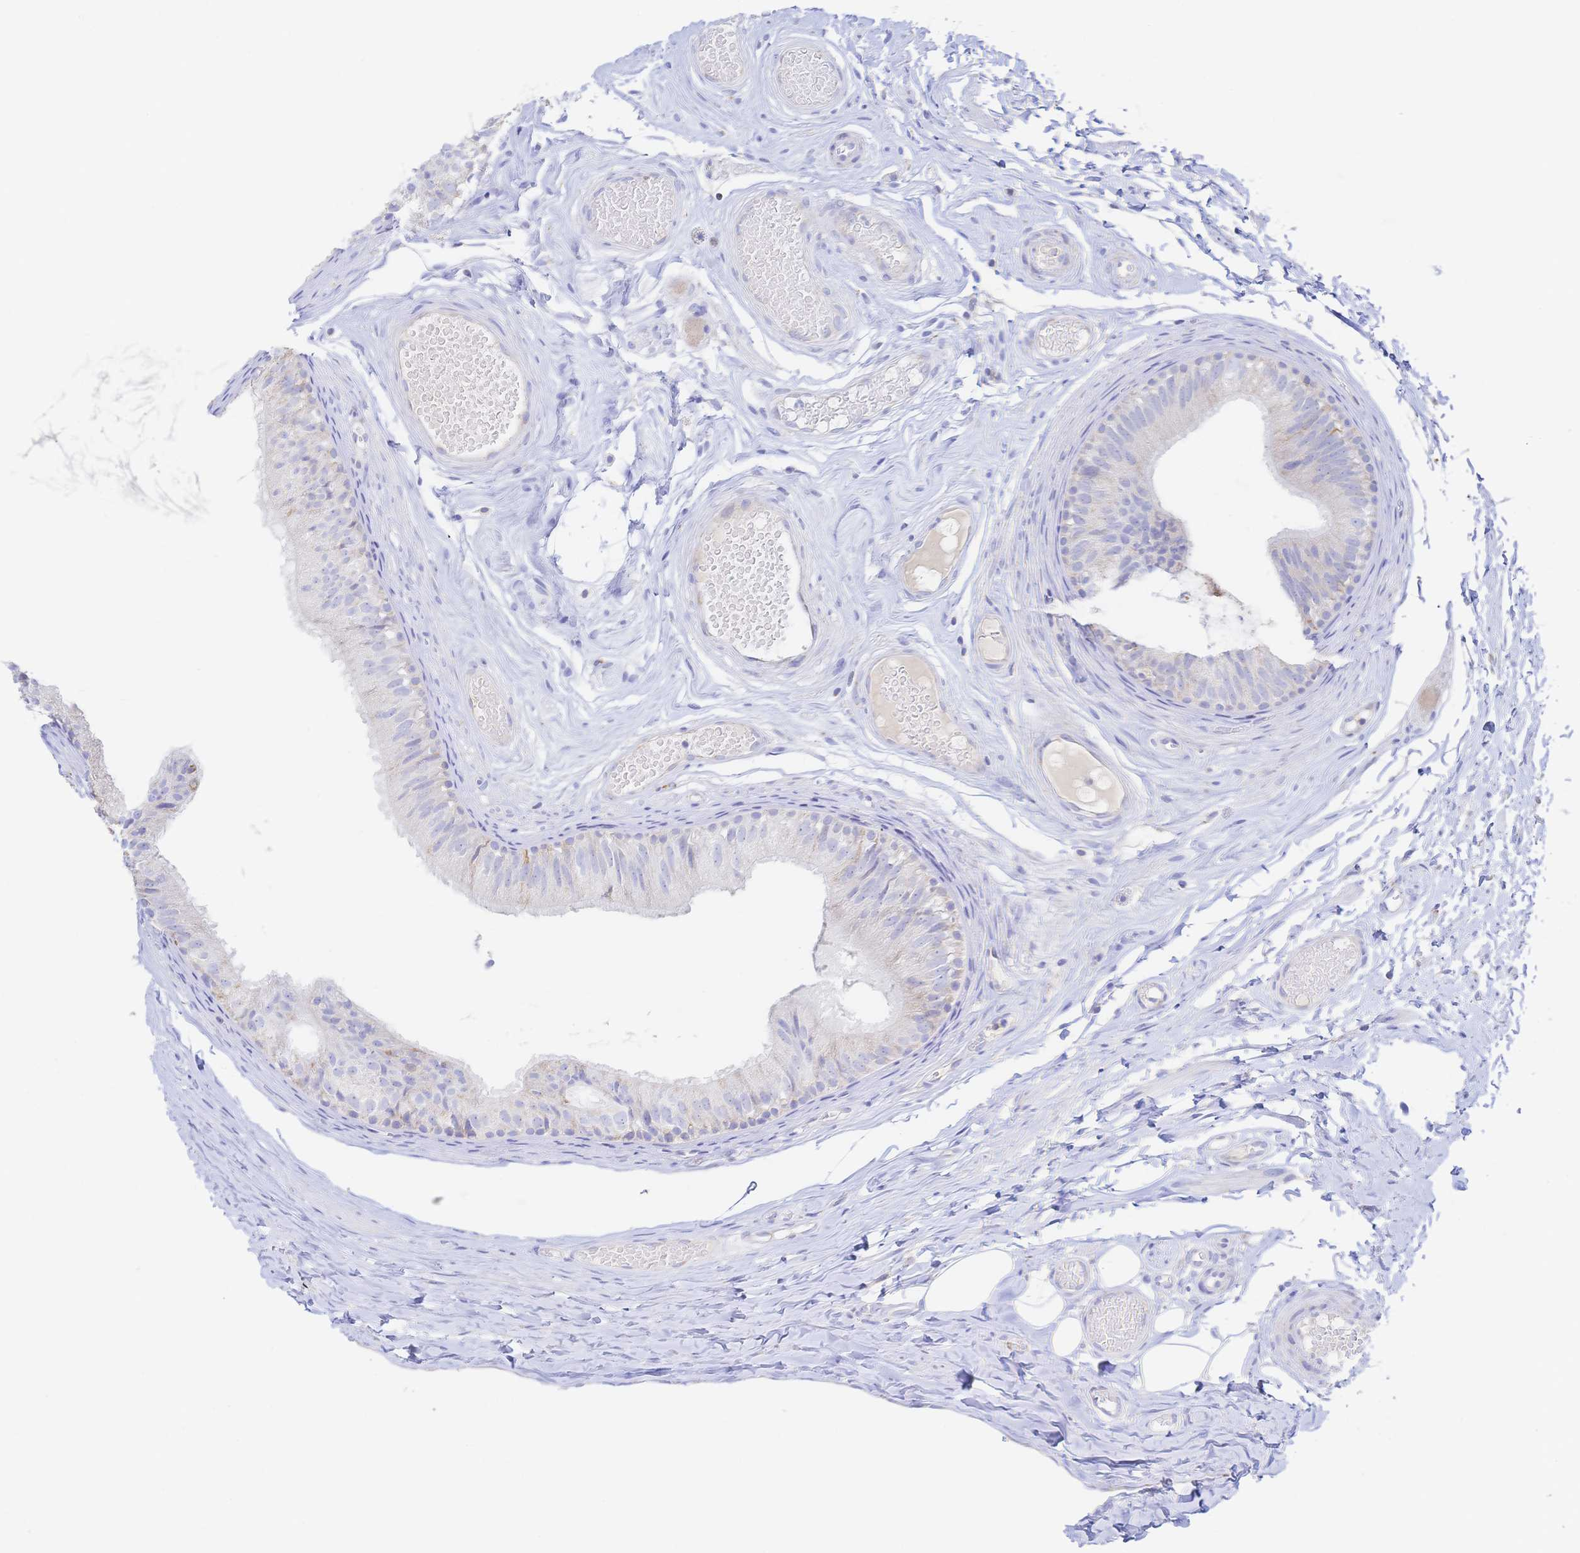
{"staining": {"intensity": "moderate", "quantity": "<25%", "location": "cytoplasmic/membranous"}, "tissue": "epididymis", "cell_type": "Glandular cells", "image_type": "normal", "snomed": [{"axis": "morphology", "description": "Normal tissue, NOS"}, {"axis": "morphology", "description": "Seminoma, NOS"}, {"axis": "topography", "description": "Testis"}, {"axis": "topography", "description": "Epididymis"}], "caption": "Immunohistochemical staining of unremarkable human epididymis reveals <25% levels of moderate cytoplasmic/membranous protein positivity in about <25% of glandular cells. The protein is stained brown, and the nuclei are stained in blue (DAB (3,3'-diaminobenzidine) IHC with brightfield microscopy, high magnification).", "gene": "SYNGR4", "patient": {"sex": "male", "age": 34}}